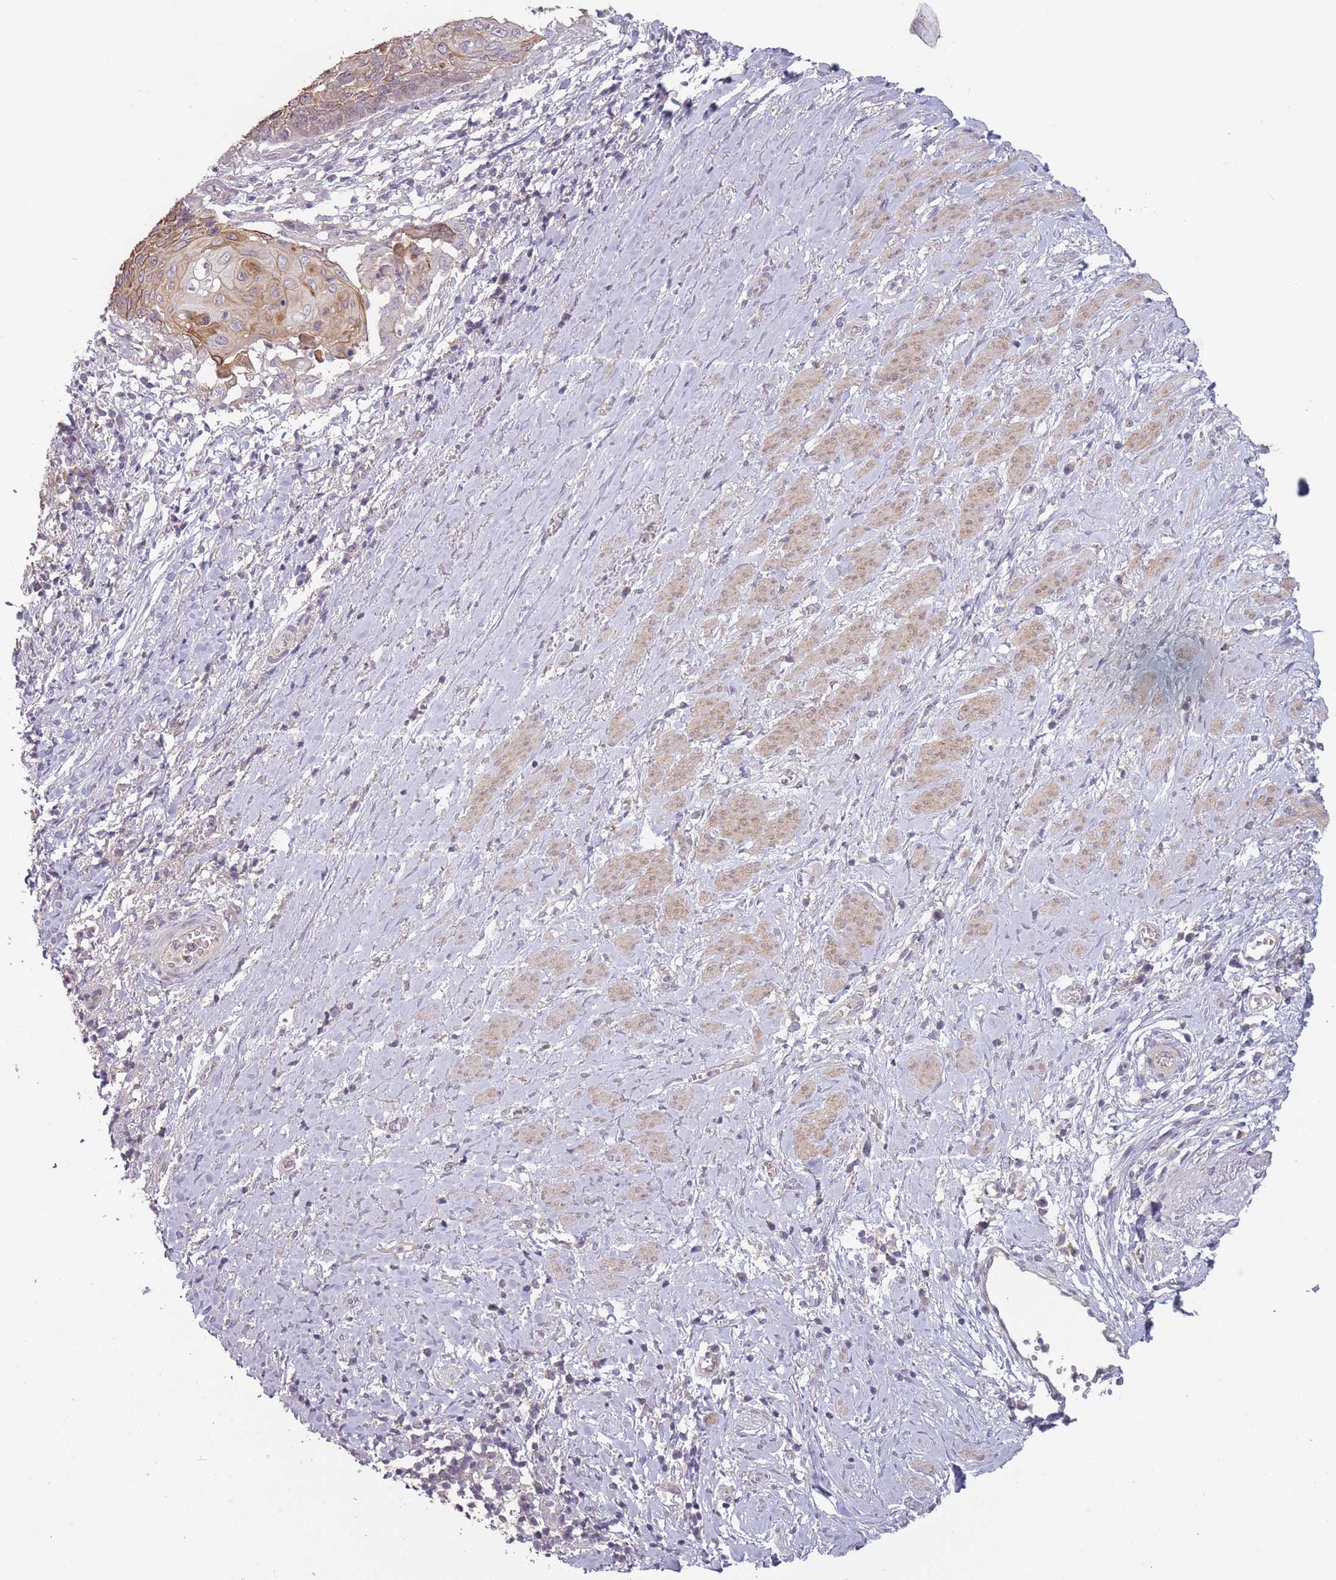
{"staining": {"intensity": "moderate", "quantity": "25%-75%", "location": "cytoplasmic/membranous"}, "tissue": "cervical cancer", "cell_type": "Tumor cells", "image_type": "cancer", "snomed": [{"axis": "morphology", "description": "Squamous cell carcinoma, NOS"}, {"axis": "topography", "description": "Cervix"}], "caption": "IHC micrograph of cervical cancer (squamous cell carcinoma) stained for a protein (brown), which exhibits medium levels of moderate cytoplasmic/membranous positivity in about 25%-75% of tumor cells.", "gene": "TET3", "patient": {"sex": "female", "age": 39}}